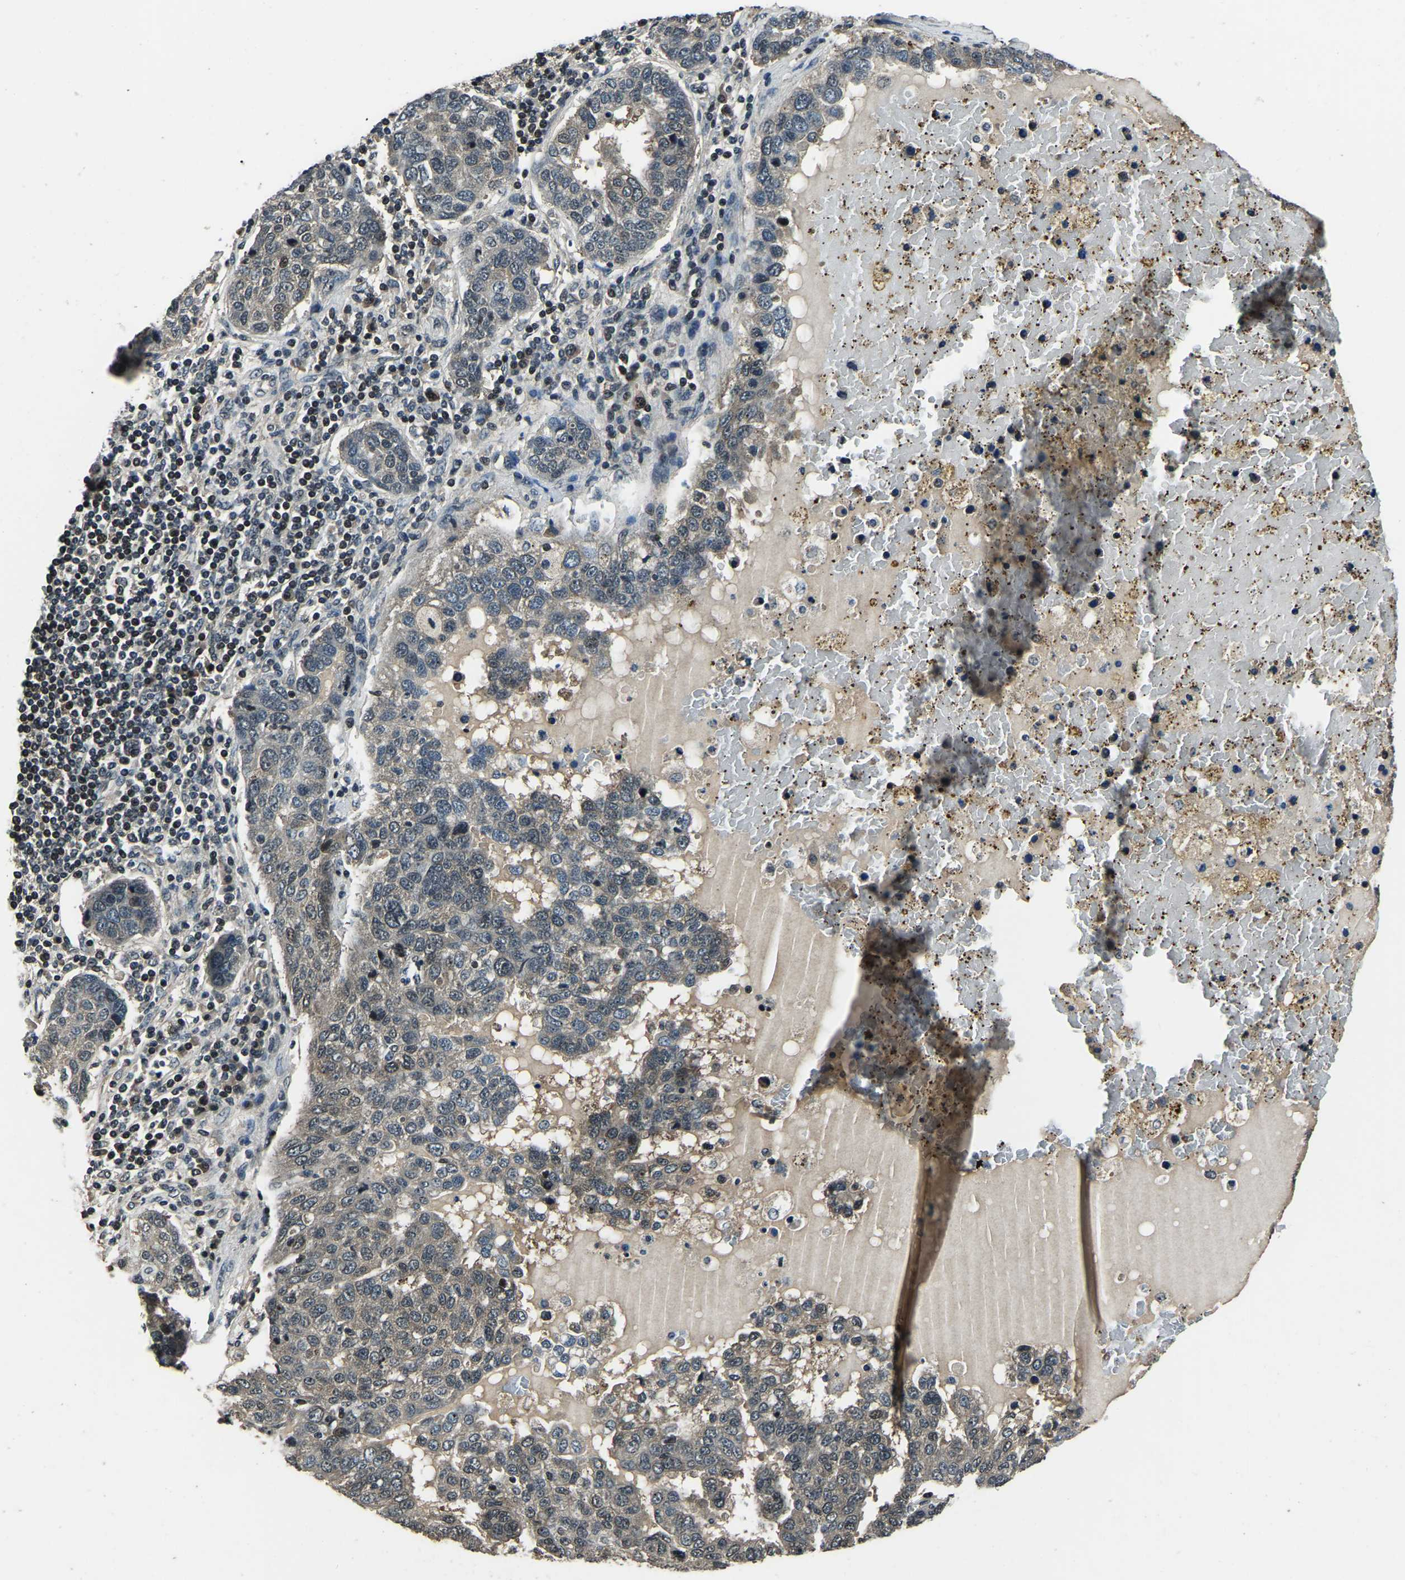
{"staining": {"intensity": "weak", "quantity": "<25%", "location": "cytoplasmic/membranous"}, "tissue": "pancreatic cancer", "cell_type": "Tumor cells", "image_type": "cancer", "snomed": [{"axis": "morphology", "description": "Adenocarcinoma, NOS"}, {"axis": "topography", "description": "Pancreas"}], "caption": "The histopathology image demonstrates no significant positivity in tumor cells of pancreatic cancer (adenocarcinoma).", "gene": "ANKIB1", "patient": {"sex": "female", "age": 61}}